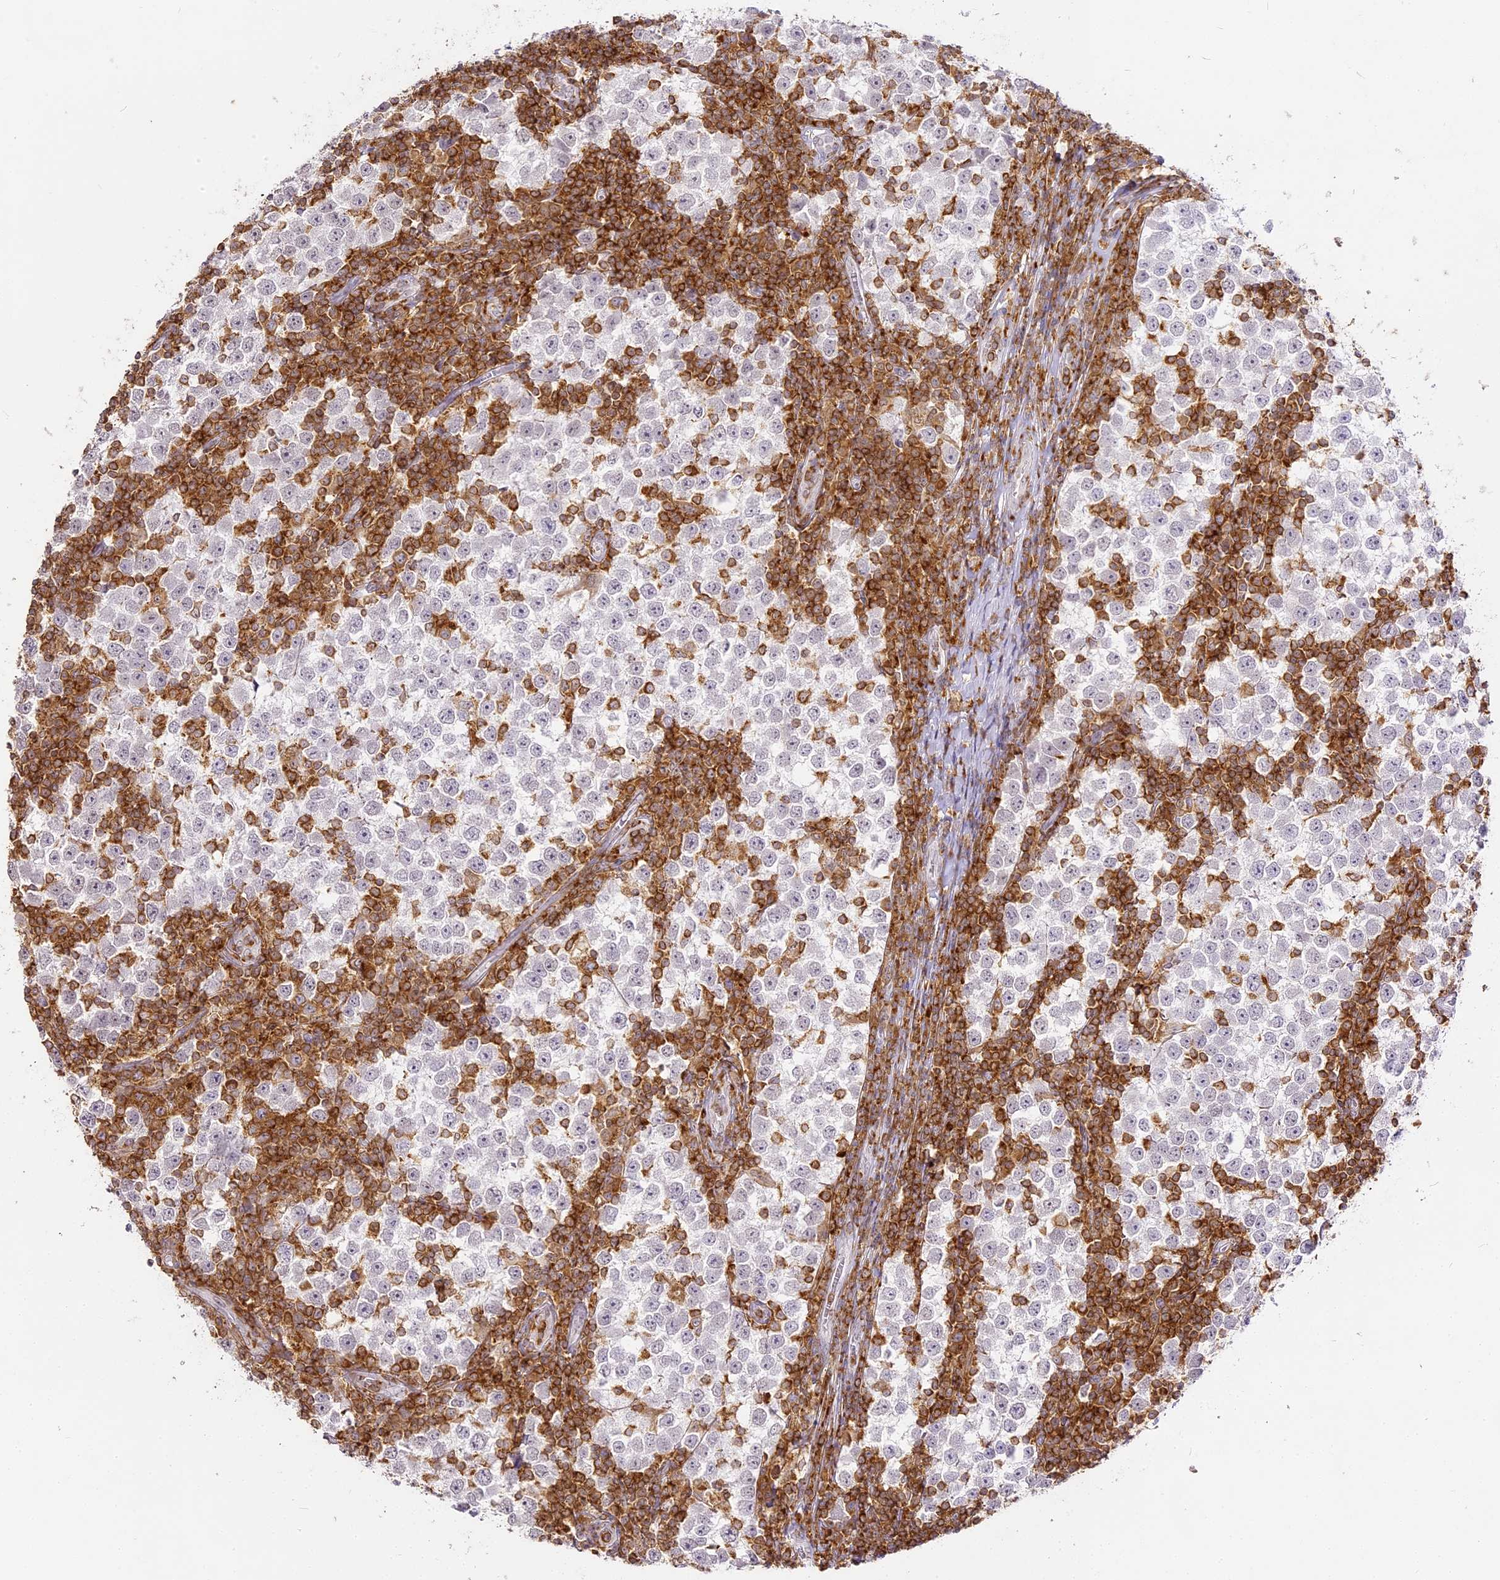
{"staining": {"intensity": "negative", "quantity": "none", "location": "none"}, "tissue": "testis cancer", "cell_type": "Tumor cells", "image_type": "cancer", "snomed": [{"axis": "morphology", "description": "Seminoma, NOS"}, {"axis": "topography", "description": "Testis"}], "caption": "This is an immunohistochemistry (IHC) image of human testis cancer (seminoma). There is no staining in tumor cells.", "gene": "DOCK2", "patient": {"sex": "male", "age": 65}}